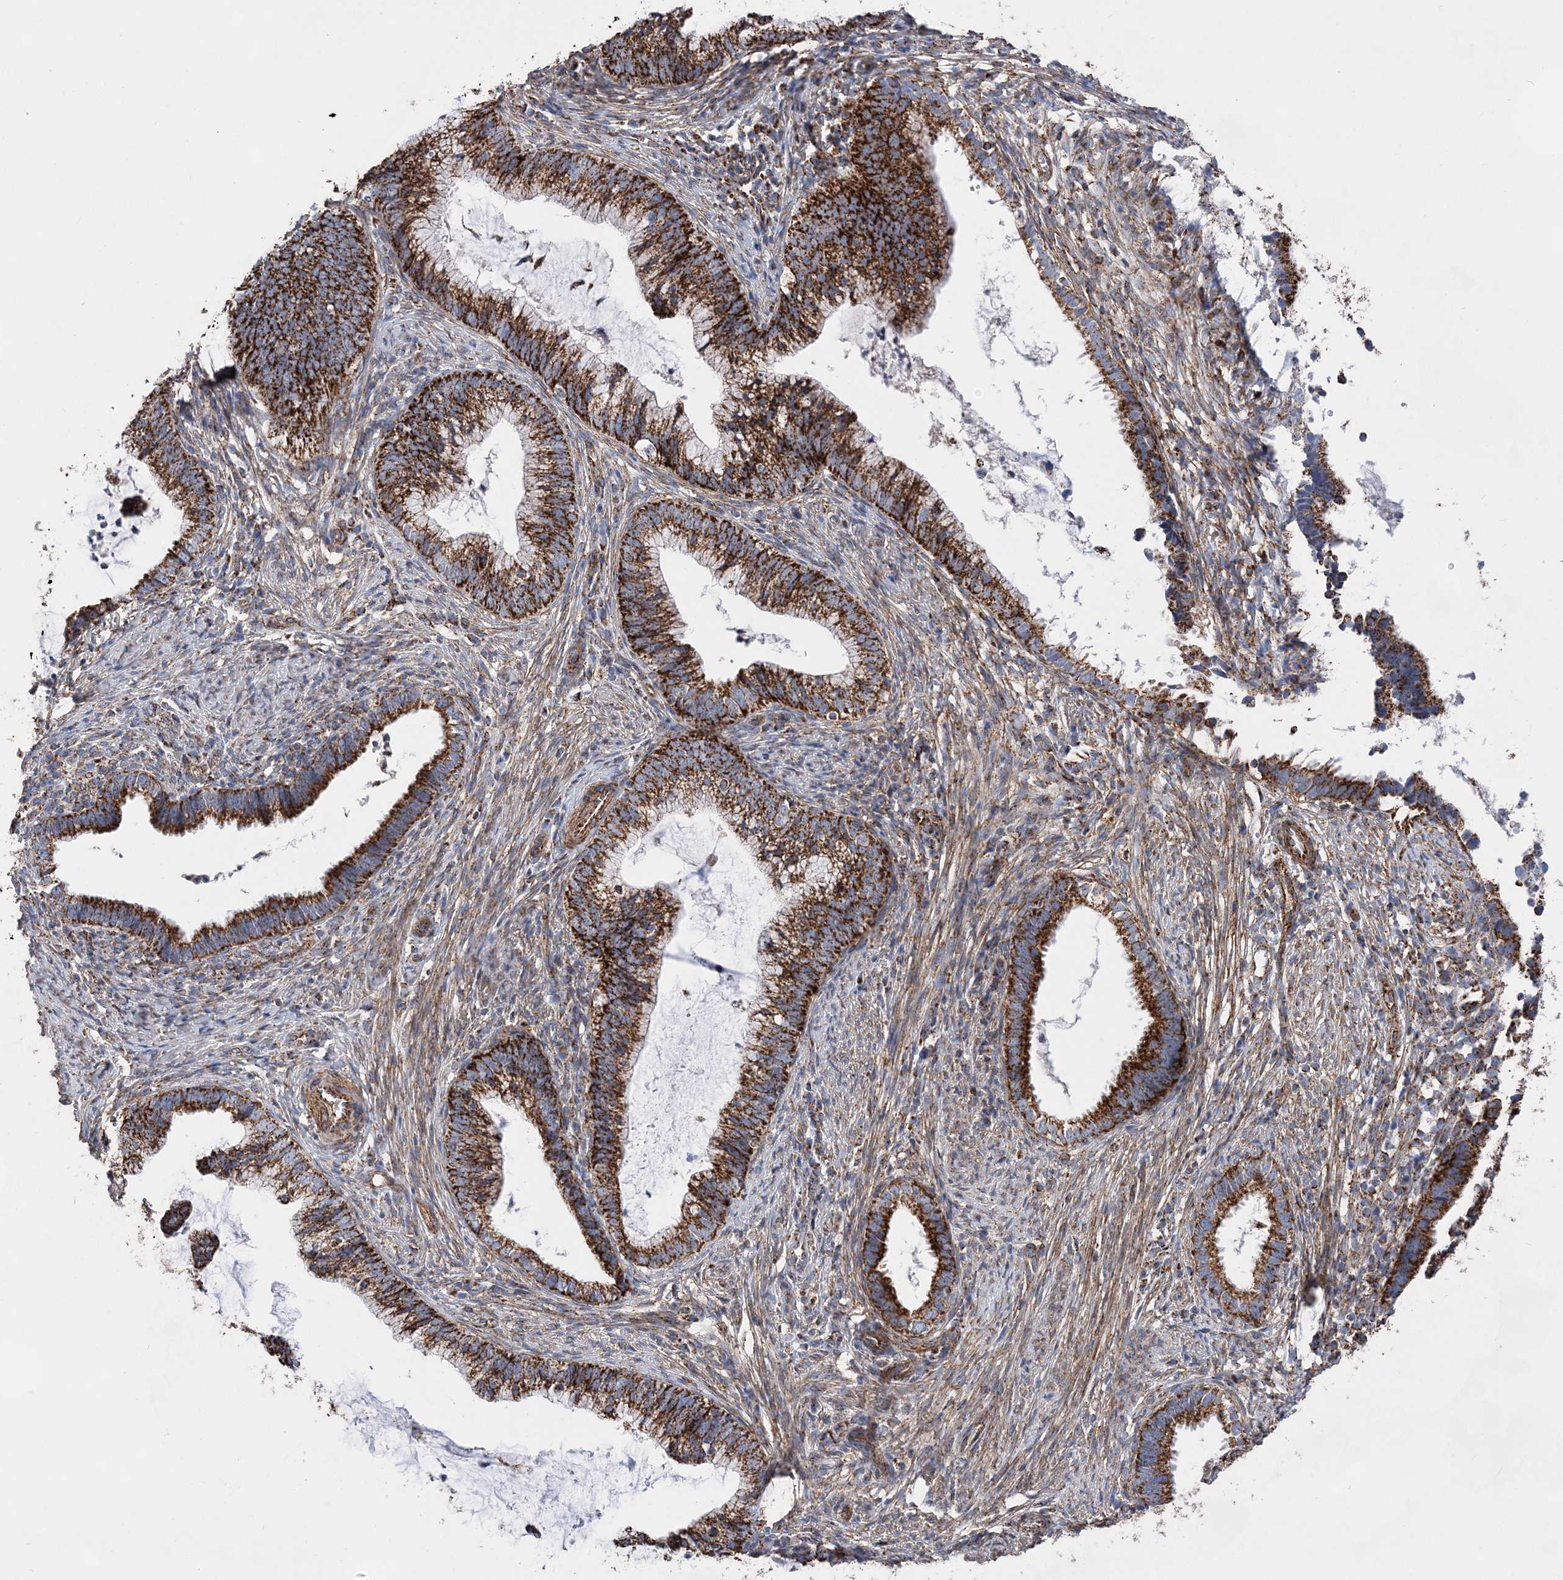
{"staining": {"intensity": "strong", "quantity": ">75%", "location": "cytoplasmic/membranous"}, "tissue": "cervical cancer", "cell_type": "Tumor cells", "image_type": "cancer", "snomed": [{"axis": "morphology", "description": "Adenocarcinoma, NOS"}, {"axis": "topography", "description": "Cervix"}], "caption": "Strong cytoplasmic/membranous positivity is appreciated in approximately >75% of tumor cells in cervical adenocarcinoma.", "gene": "ACOT9", "patient": {"sex": "female", "age": 36}}